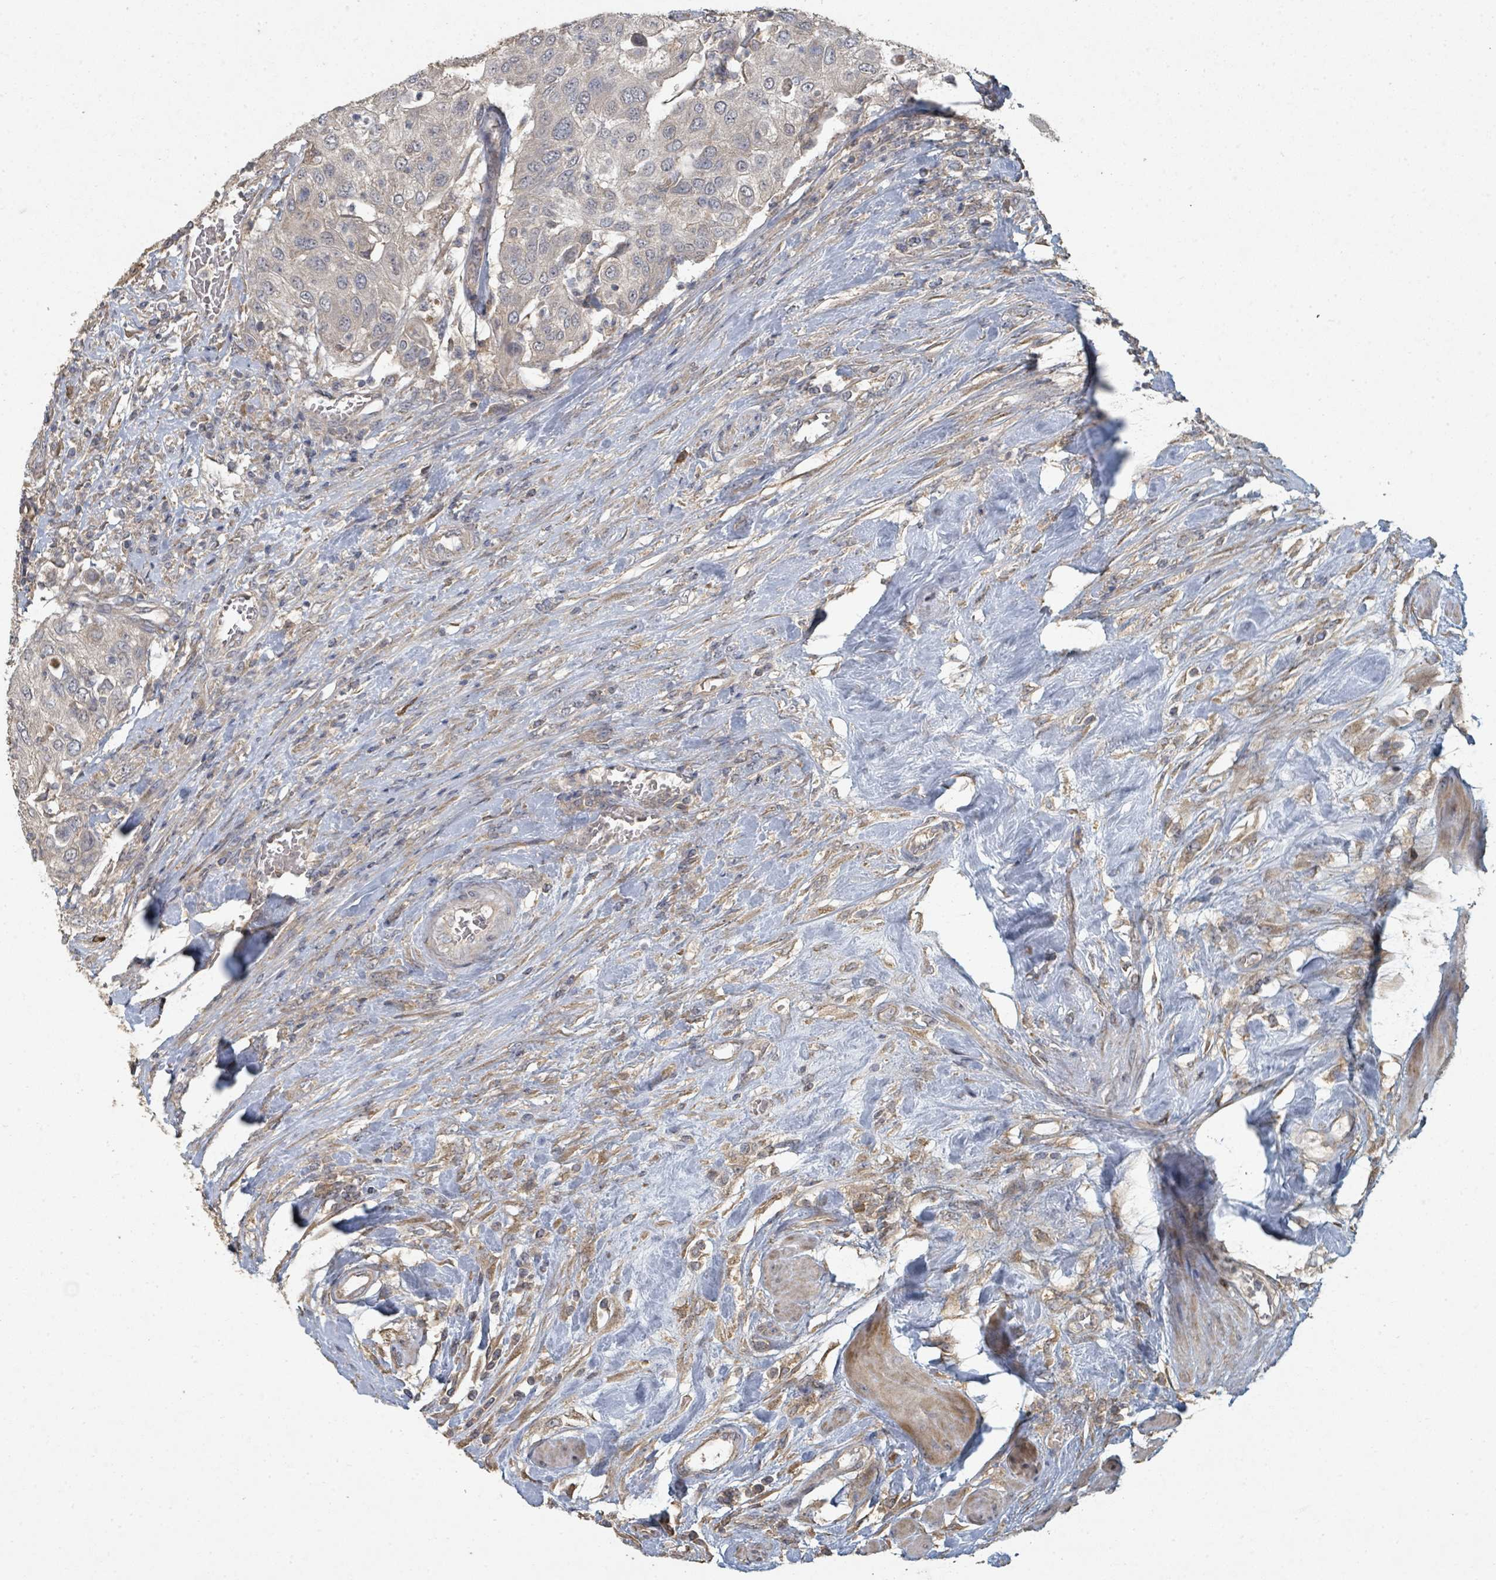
{"staining": {"intensity": "negative", "quantity": "none", "location": "none"}, "tissue": "urothelial cancer", "cell_type": "Tumor cells", "image_type": "cancer", "snomed": [{"axis": "morphology", "description": "Urothelial carcinoma, High grade"}, {"axis": "topography", "description": "Urinary bladder"}], "caption": "Urothelial carcinoma (high-grade) was stained to show a protein in brown. There is no significant staining in tumor cells.", "gene": "WDFY1", "patient": {"sex": "female", "age": 79}}